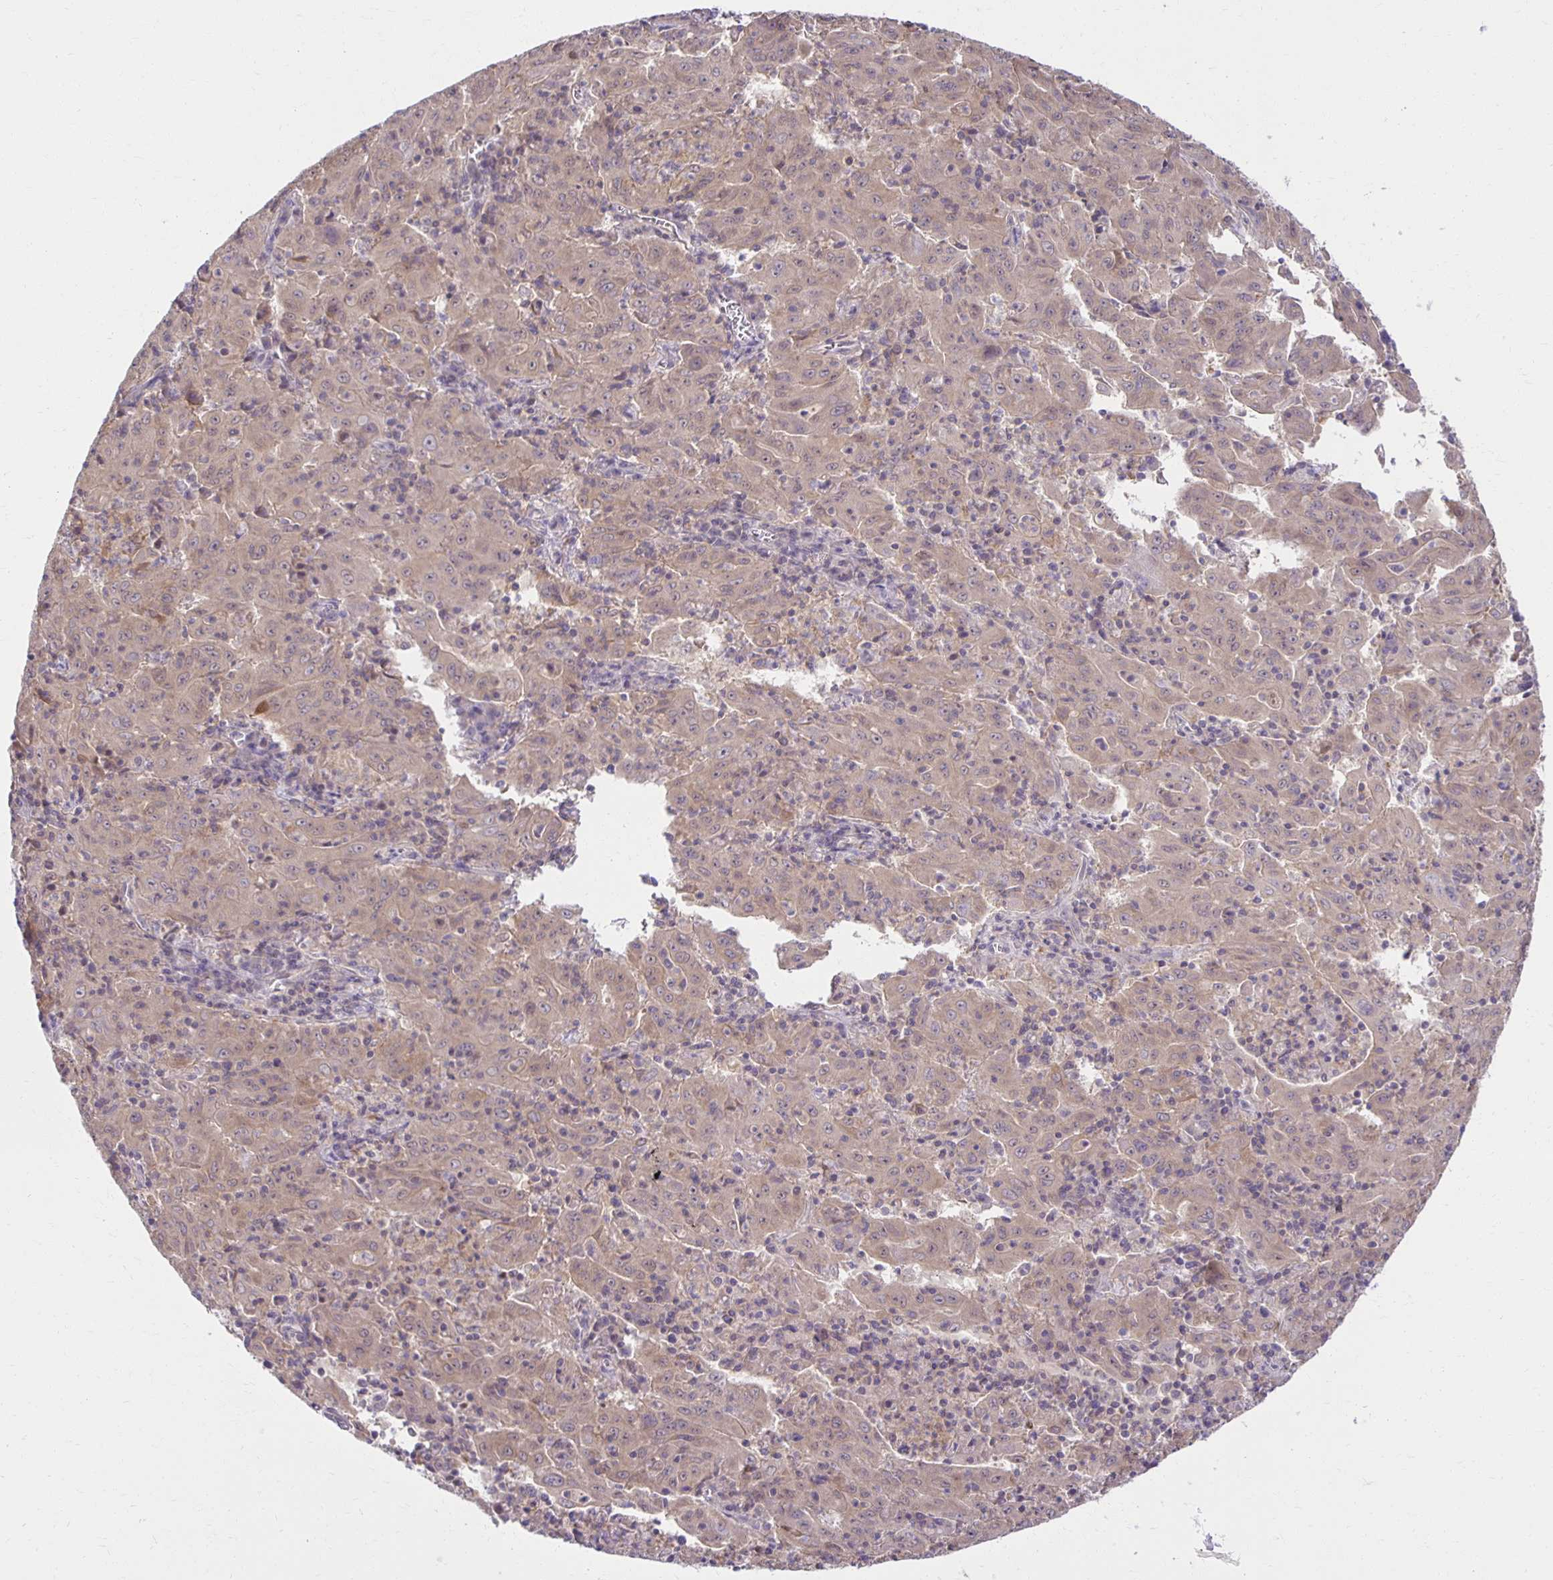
{"staining": {"intensity": "weak", "quantity": "<25%", "location": "cytoplasmic/membranous,nuclear"}, "tissue": "pancreatic cancer", "cell_type": "Tumor cells", "image_type": "cancer", "snomed": [{"axis": "morphology", "description": "Adenocarcinoma, NOS"}, {"axis": "topography", "description": "Pancreas"}], "caption": "IHC of human pancreatic cancer (adenocarcinoma) demonstrates no staining in tumor cells.", "gene": "MIEN1", "patient": {"sex": "male", "age": 63}}